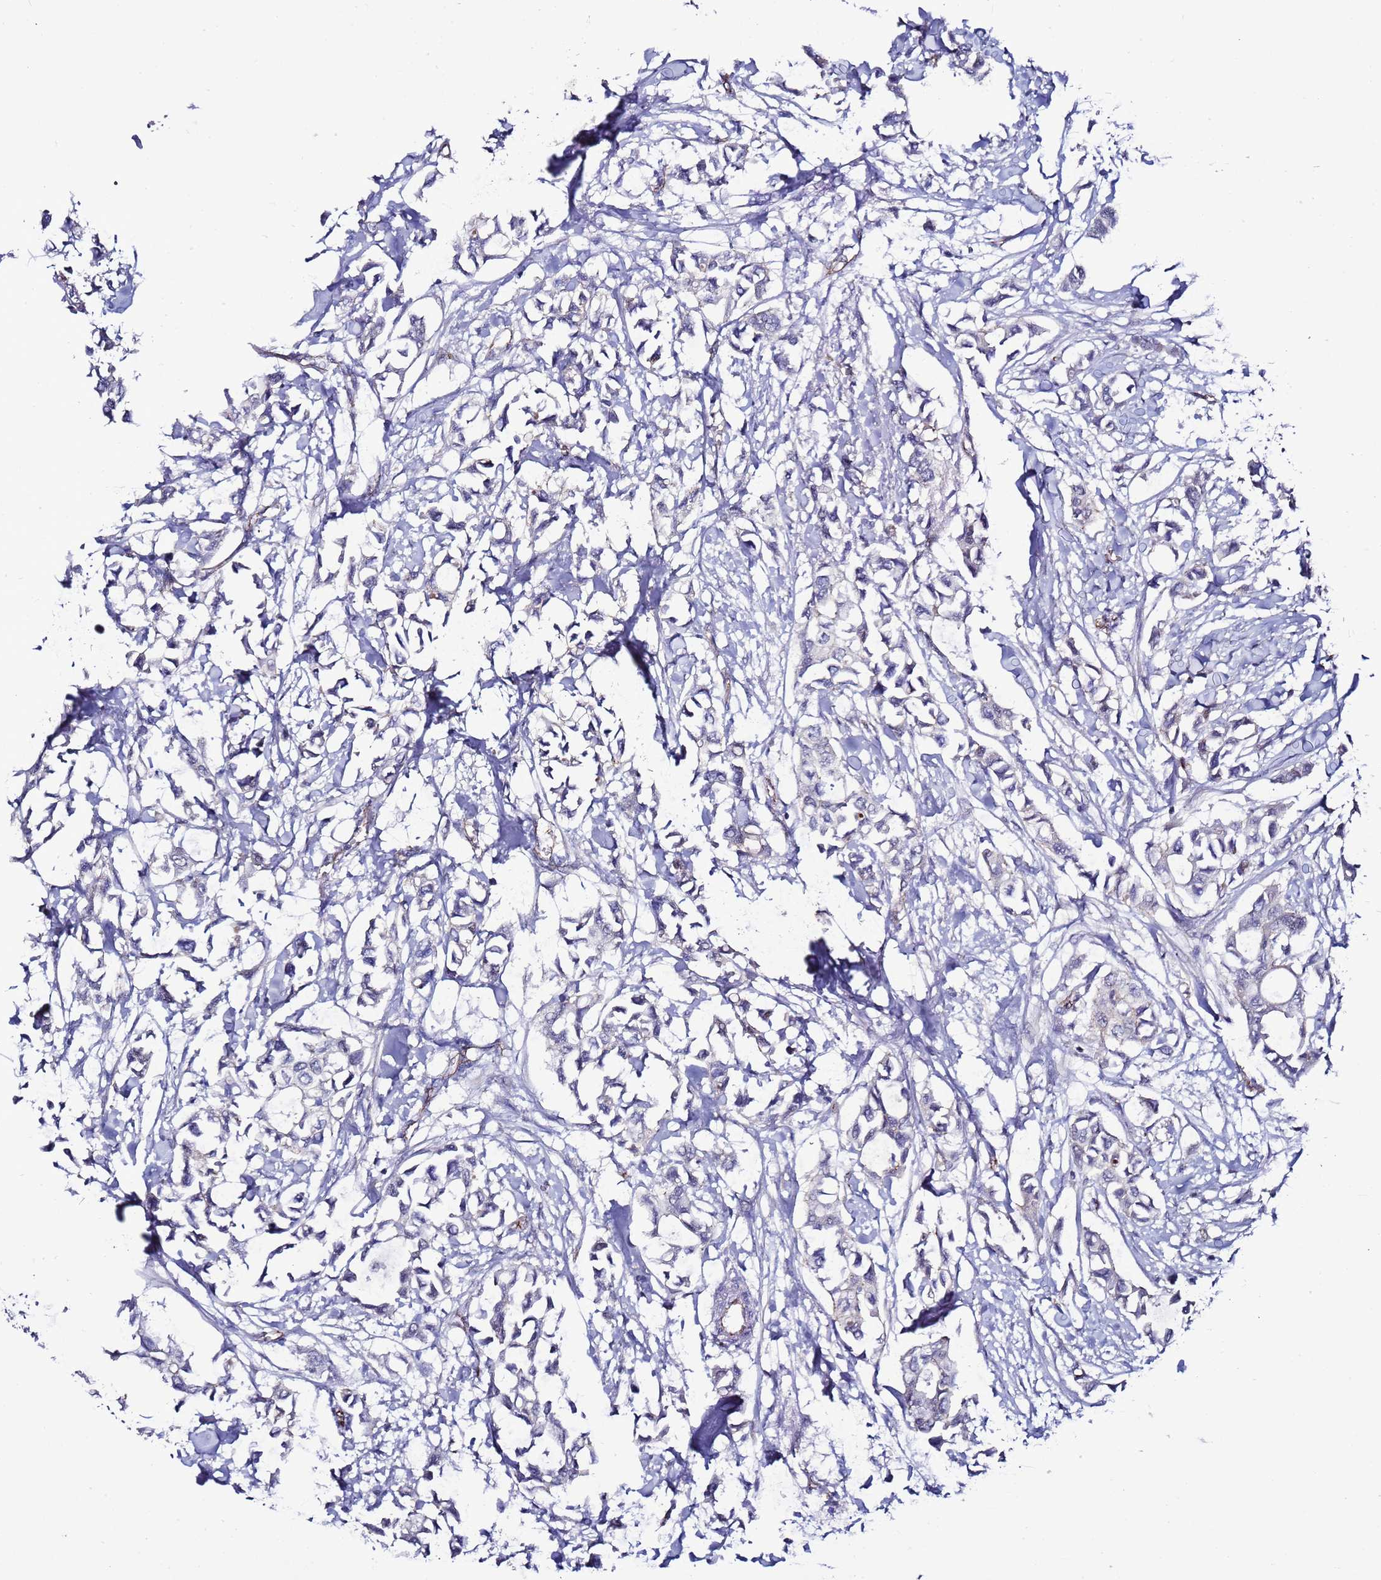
{"staining": {"intensity": "negative", "quantity": "none", "location": "none"}, "tissue": "breast cancer", "cell_type": "Tumor cells", "image_type": "cancer", "snomed": [{"axis": "morphology", "description": "Duct carcinoma"}, {"axis": "topography", "description": "Breast"}], "caption": "The histopathology image demonstrates no staining of tumor cells in invasive ductal carcinoma (breast).", "gene": "TENM3", "patient": {"sex": "female", "age": 41}}